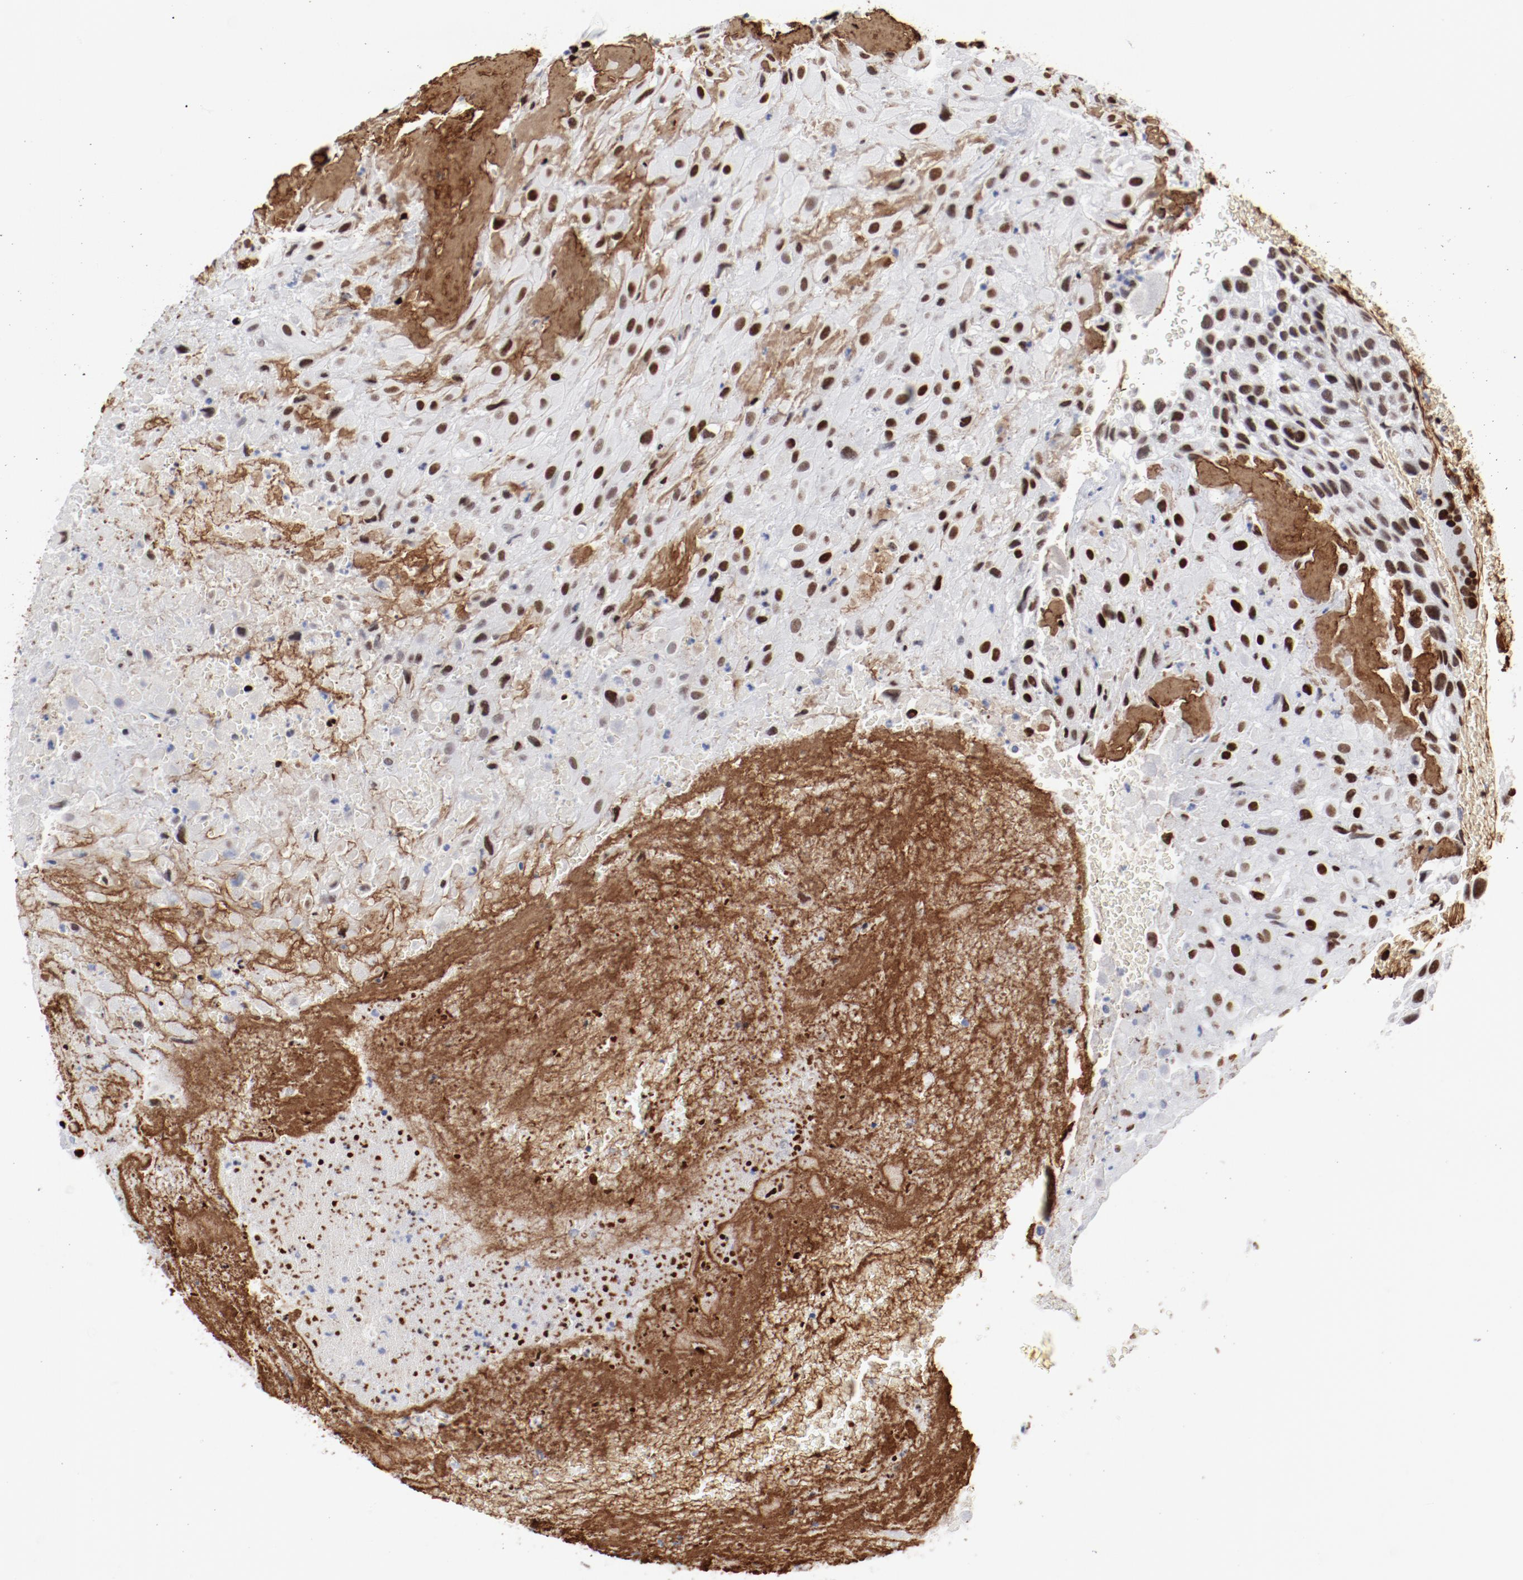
{"staining": {"intensity": "strong", "quantity": ">75%", "location": "nuclear"}, "tissue": "placenta", "cell_type": "Decidual cells", "image_type": "normal", "snomed": [{"axis": "morphology", "description": "Normal tissue, NOS"}, {"axis": "topography", "description": "Placenta"}], "caption": "A brown stain highlights strong nuclear staining of a protein in decidual cells of benign placenta.", "gene": "SMARCC2", "patient": {"sex": "female", "age": 19}}